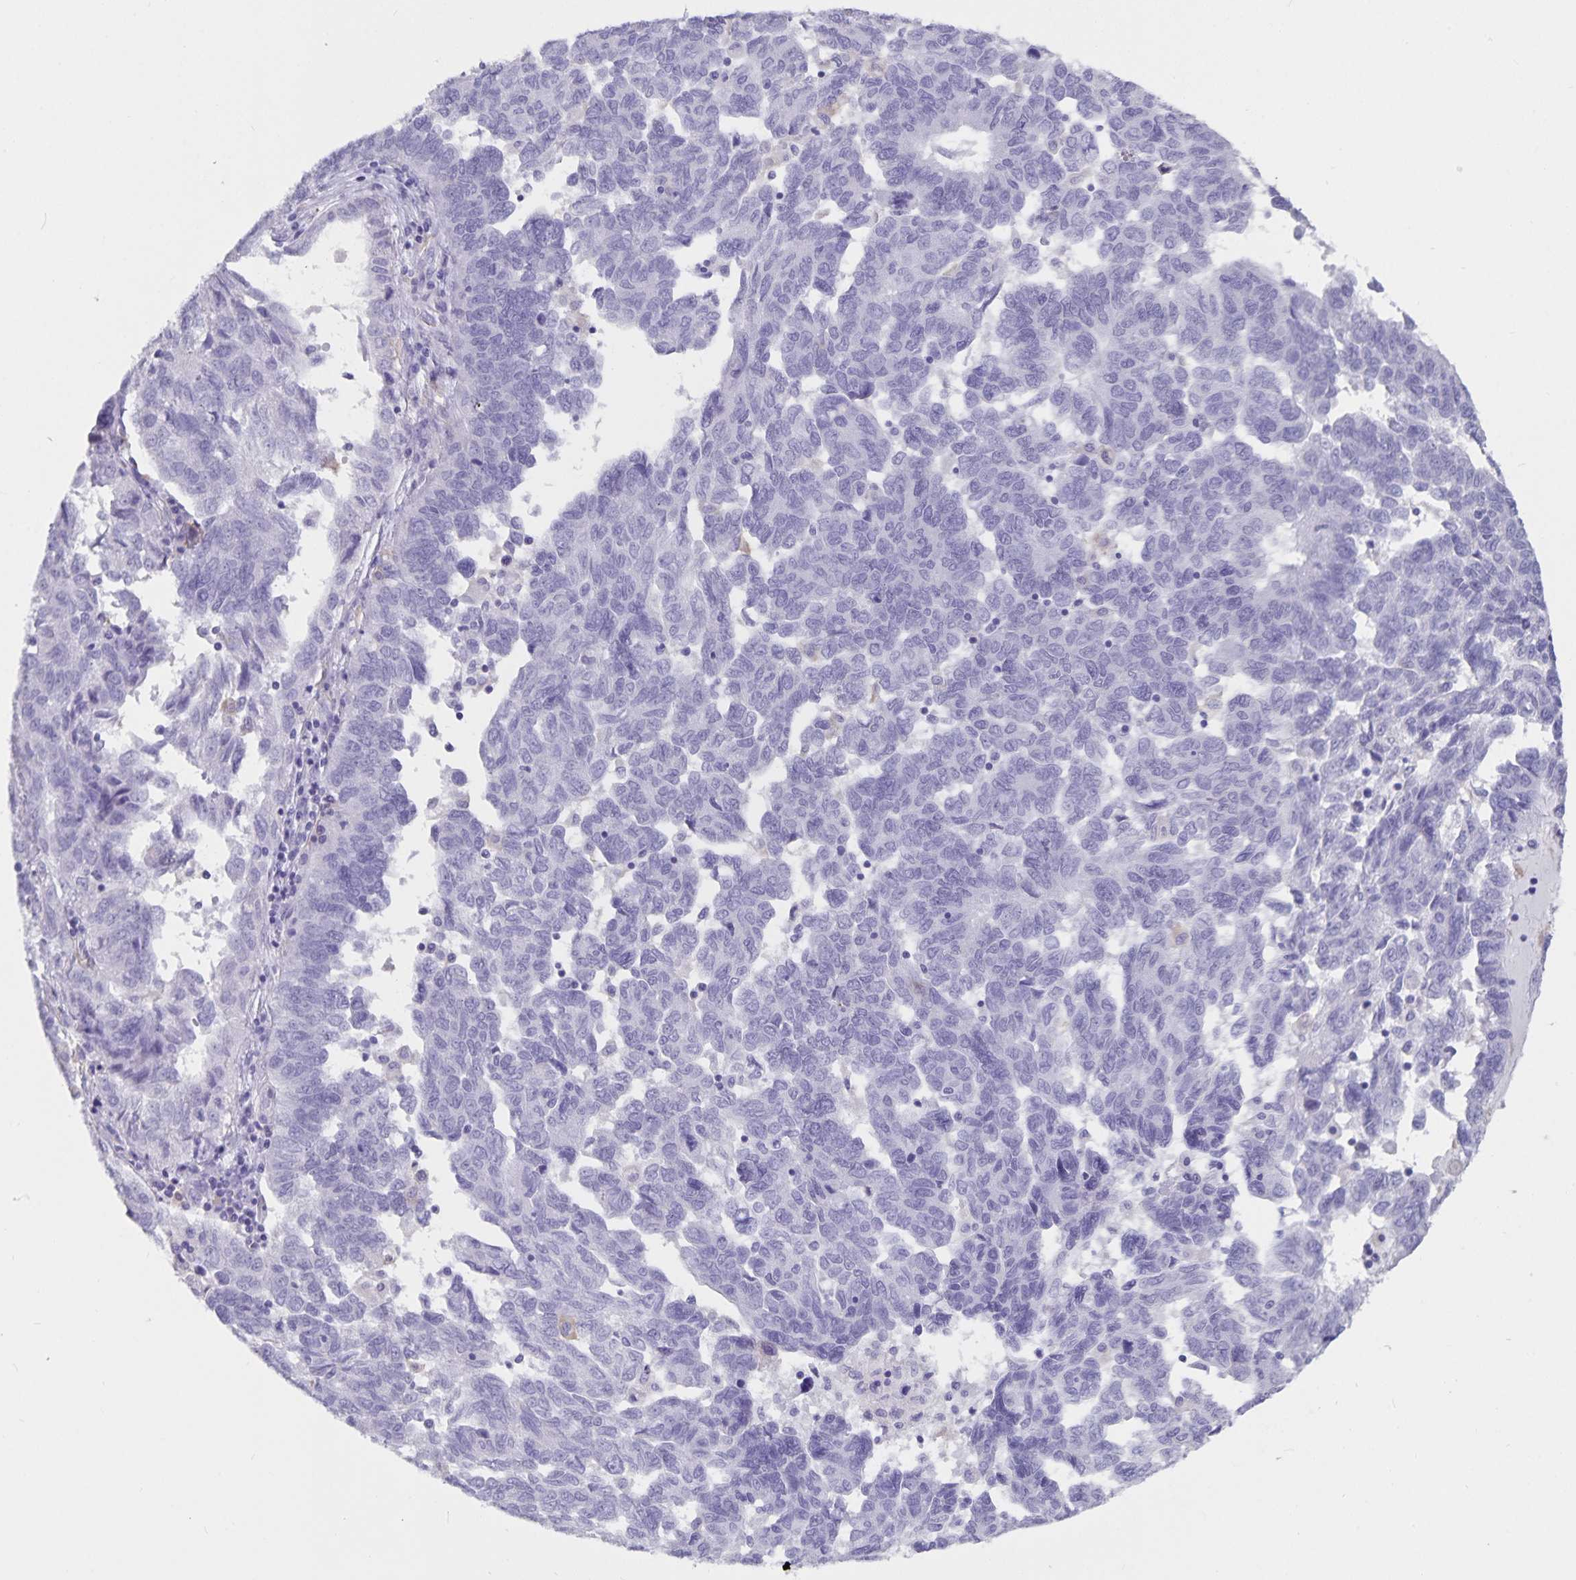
{"staining": {"intensity": "negative", "quantity": "none", "location": "none"}, "tissue": "ovarian cancer", "cell_type": "Tumor cells", "image_type": "cancer", "snomed": [{"axis": "morphology", "description": "Cystadenocarcinoma, serous, NOS"}, {"axis": "topography", "description": "Ovary"}], "caption": "Tumor cells show no significant expression in ovarian serous cystadenocarcinoma.", "gene": "PLAC1", "patient": {"sex": "female", "age": 64}}